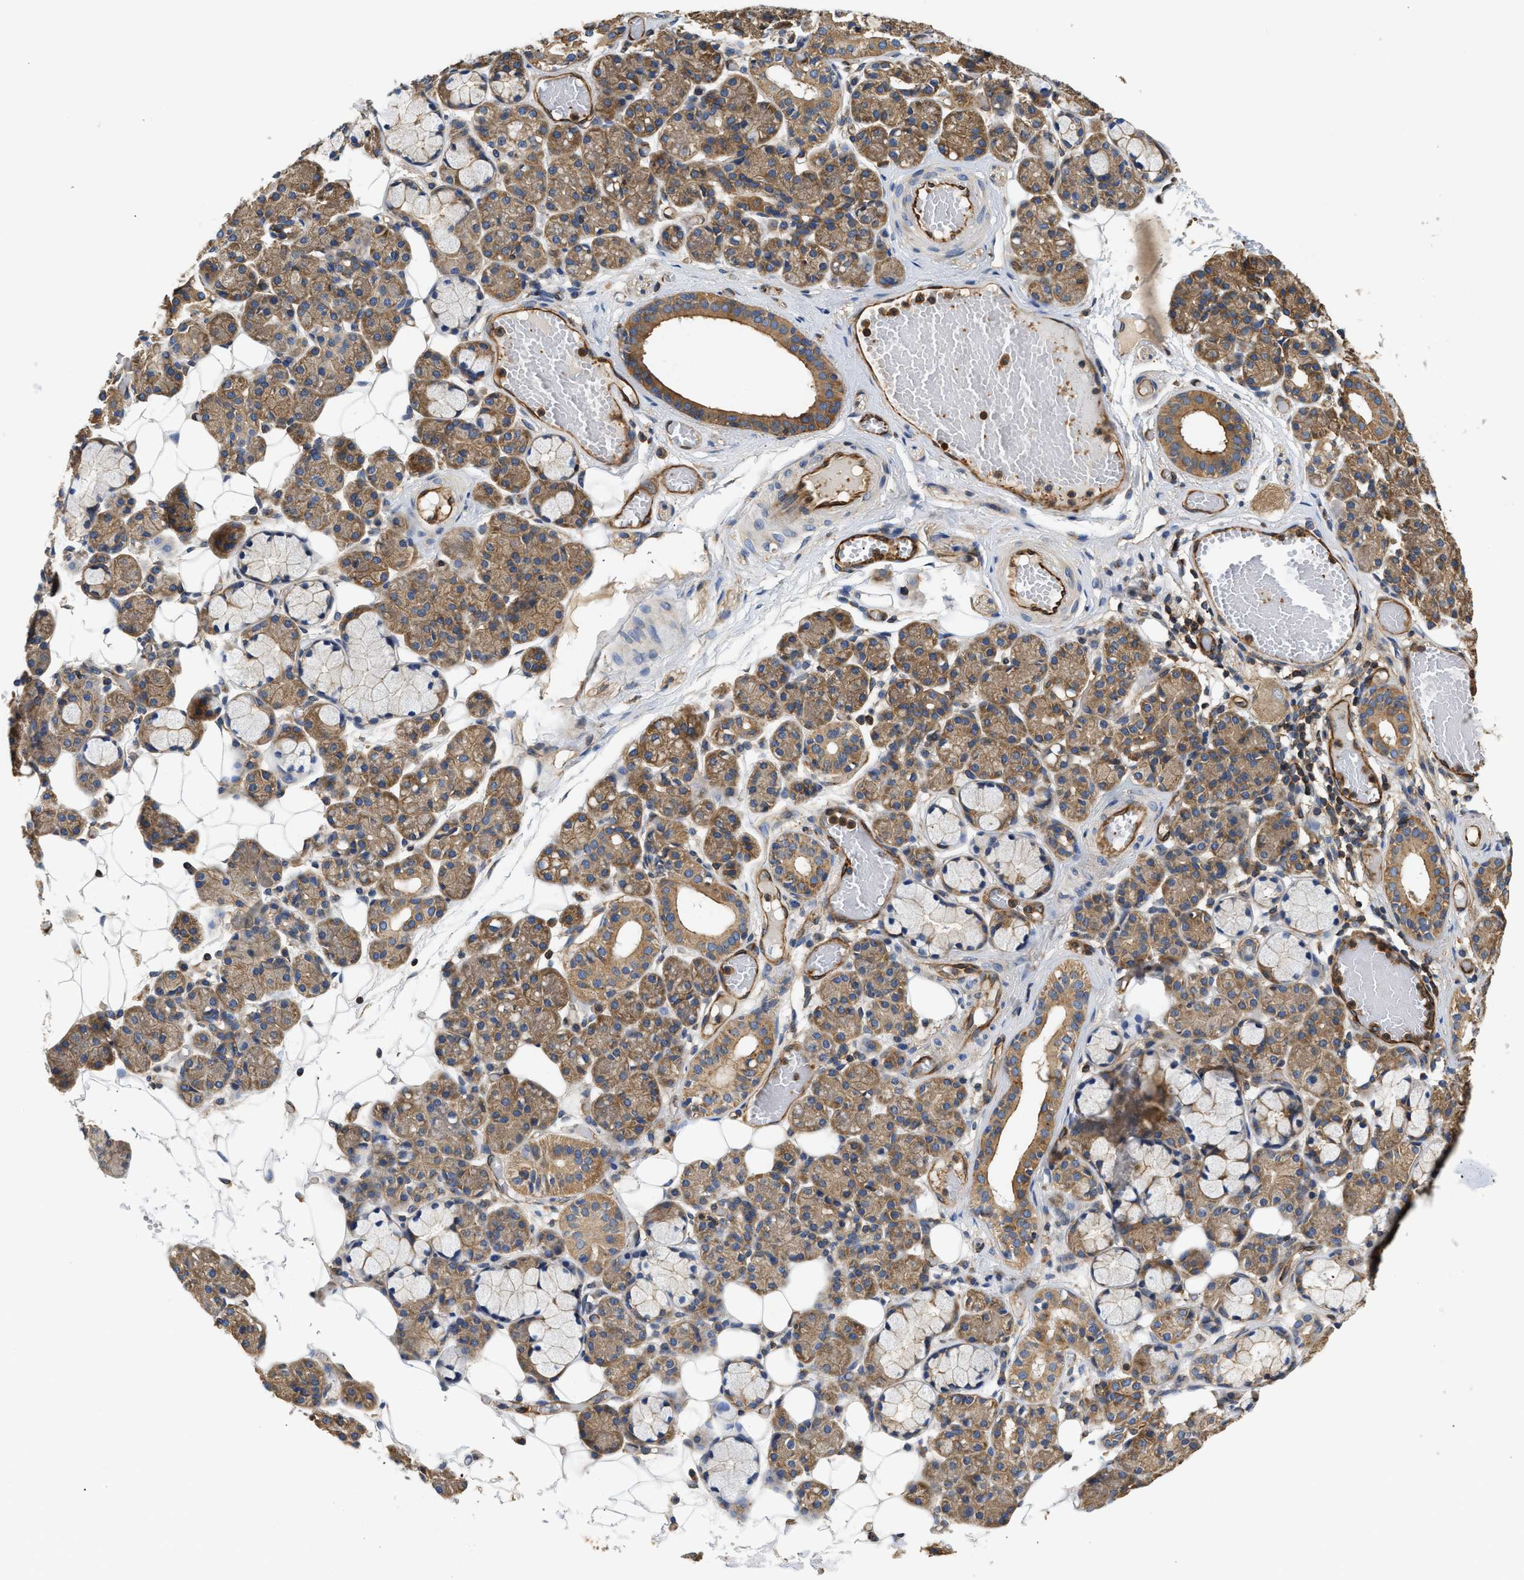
{"staining": {"intensity": "moderate", "quantity": ">75%", "location": "cytoplasmic/membranous"}, "tissue": "salivary gland", "cell_type": "Glandular cells", "image_type": "normal", "snomed": [{"axis": "morphology", "description": "Normal tissue, NOS"}, {"axis": "topography", "description": "Salivary gland"}], "caption": "Moderate cytoplasmic/membranous expression for a protein is seen in approximately >75% of glandular cells of normal salivary gland using immunohistochemistry (IHC).", "gene": "SAMD9L", "patient": {"sex": "male", "age": 63}}